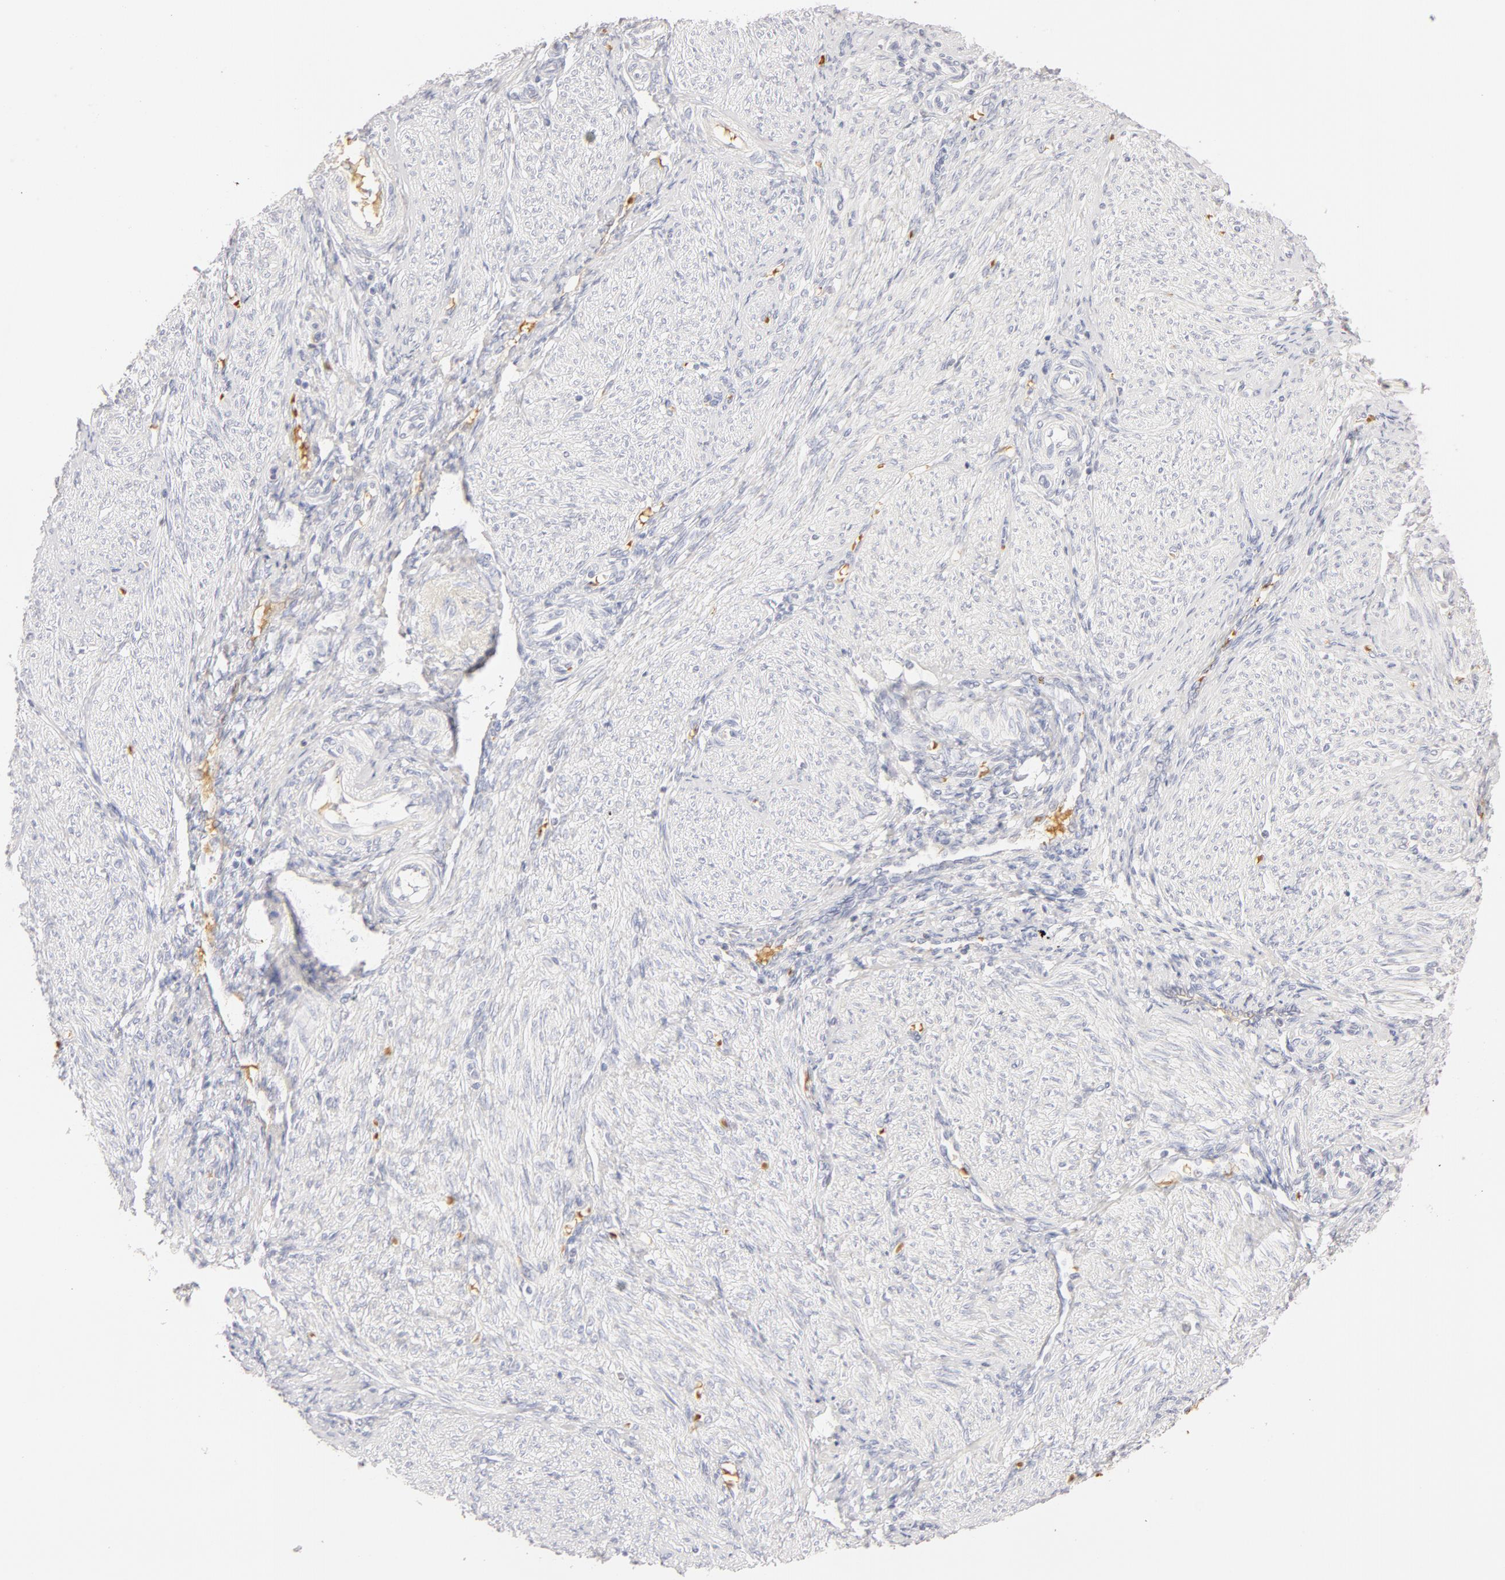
{"staining": {"intensity": "negative", "quantity": "none", "location": "none"}, "tissue": "endometrium", "cell_type": "Cells in endometrial stroma", "image_type": "normal", "snomed": [{"axis": "morphology", "description": "Normal tissue, NOS"}, {"axis": "topography", "description": "Endometrium"}], "caption": "IHC of normal human endometrium reveals no positivity in cells in endometrial stroma. Brightfield microscopy of immunohistochemistry (IHC) stained with DAB (3,3'-diaminobenzidine) (brown) and hematoxylin (blue), captured at high magnification.", "gene": "CA2", "patient": {"sex": "female", "age": 36}}